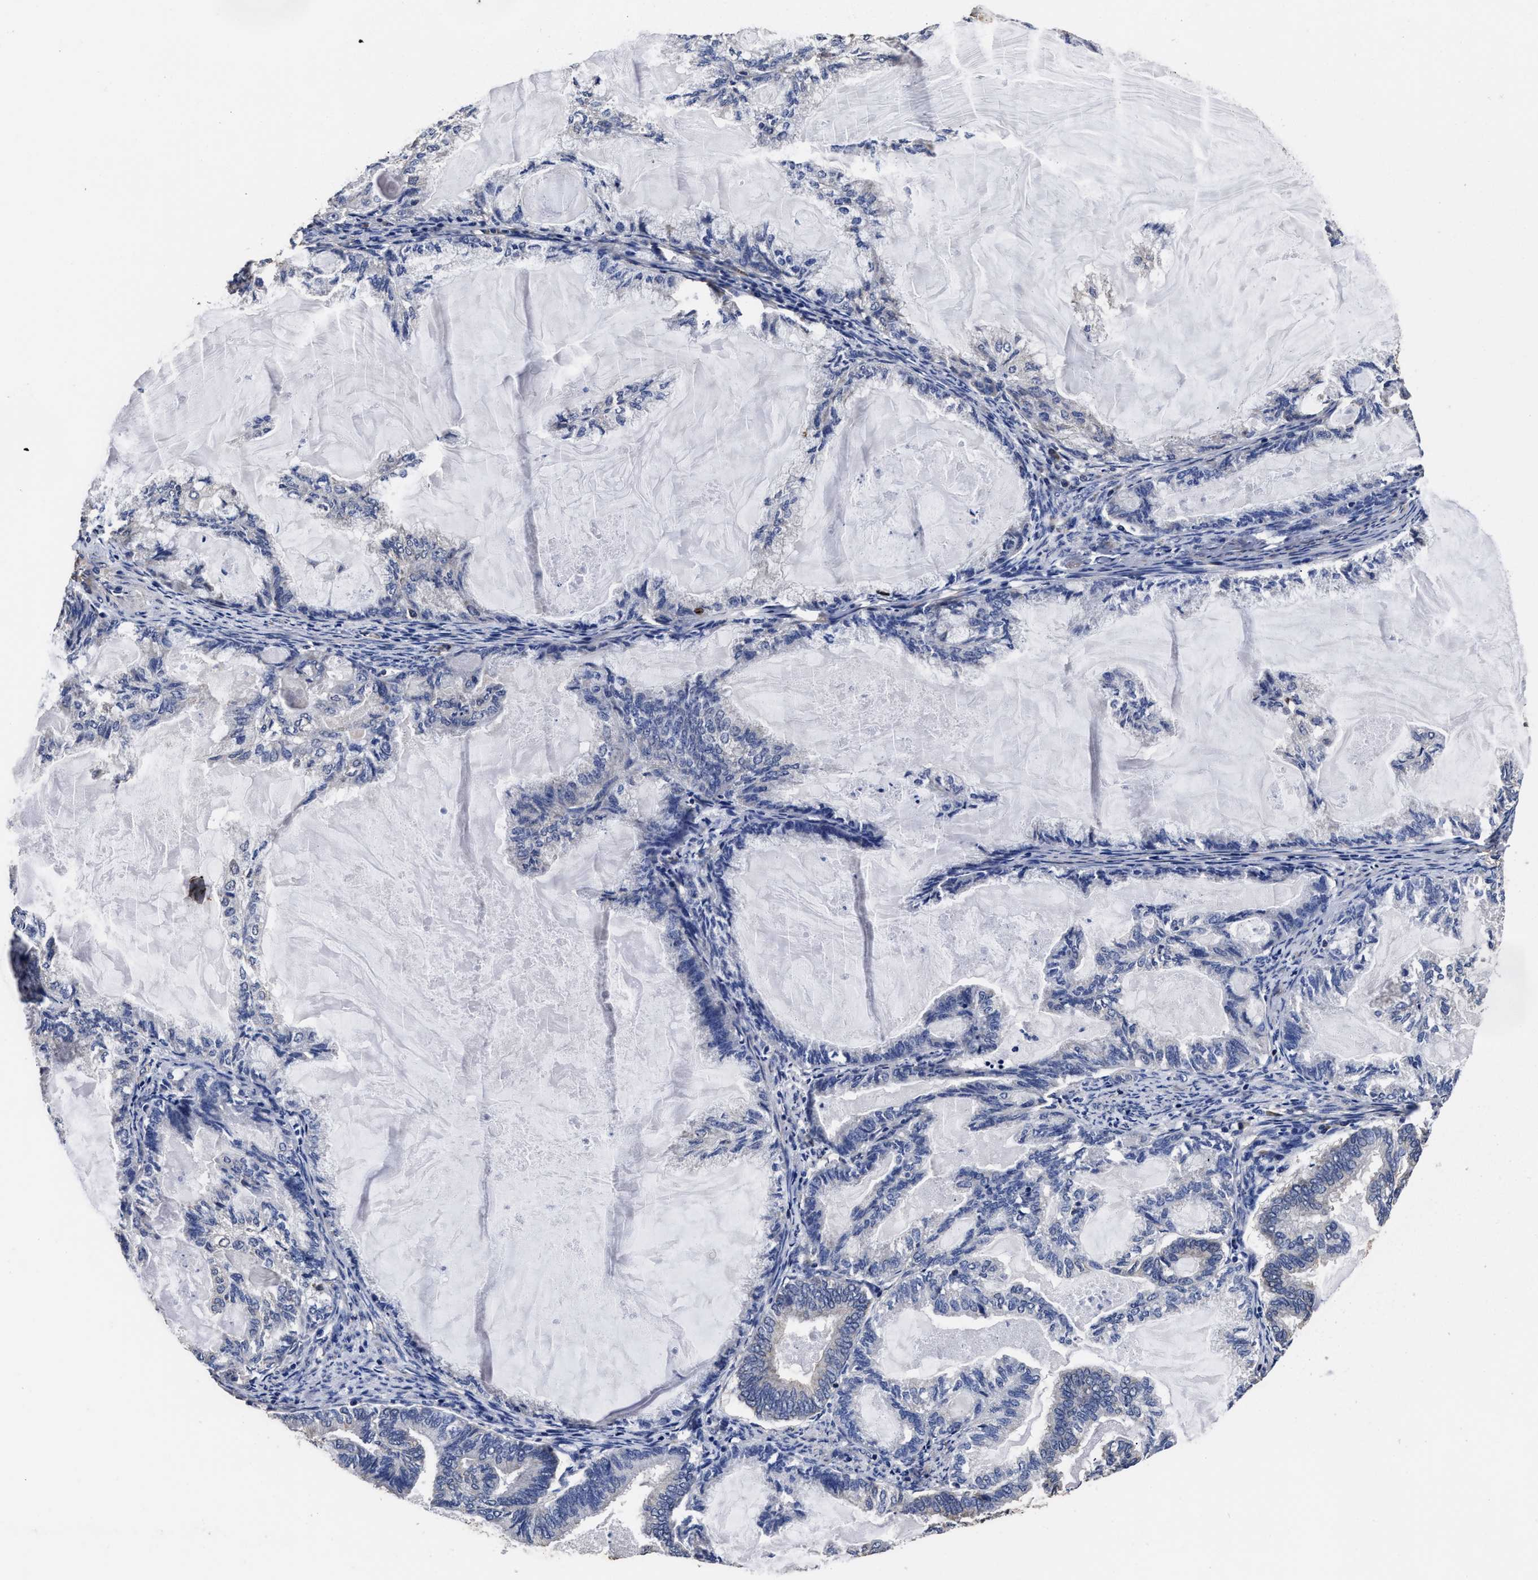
{"staining": {"intensity": "negative", "quantity": "none", "location": "none"}, "tissue": "endometrial cancer", "cell_type": "Tumor cells", "image_type": "cancer", "snomed": [{"axis": "morphology", "description": "Adenocarcinoma, NOS"}, {"axis": "topography", "description": "Endometrium"}], "caption": "Immunohistochemistry of endometrial adenocarcinoma shows no expression in tumor cells.", "gene": "AVEN", "patient": {"sex": "female", "age": 86}}